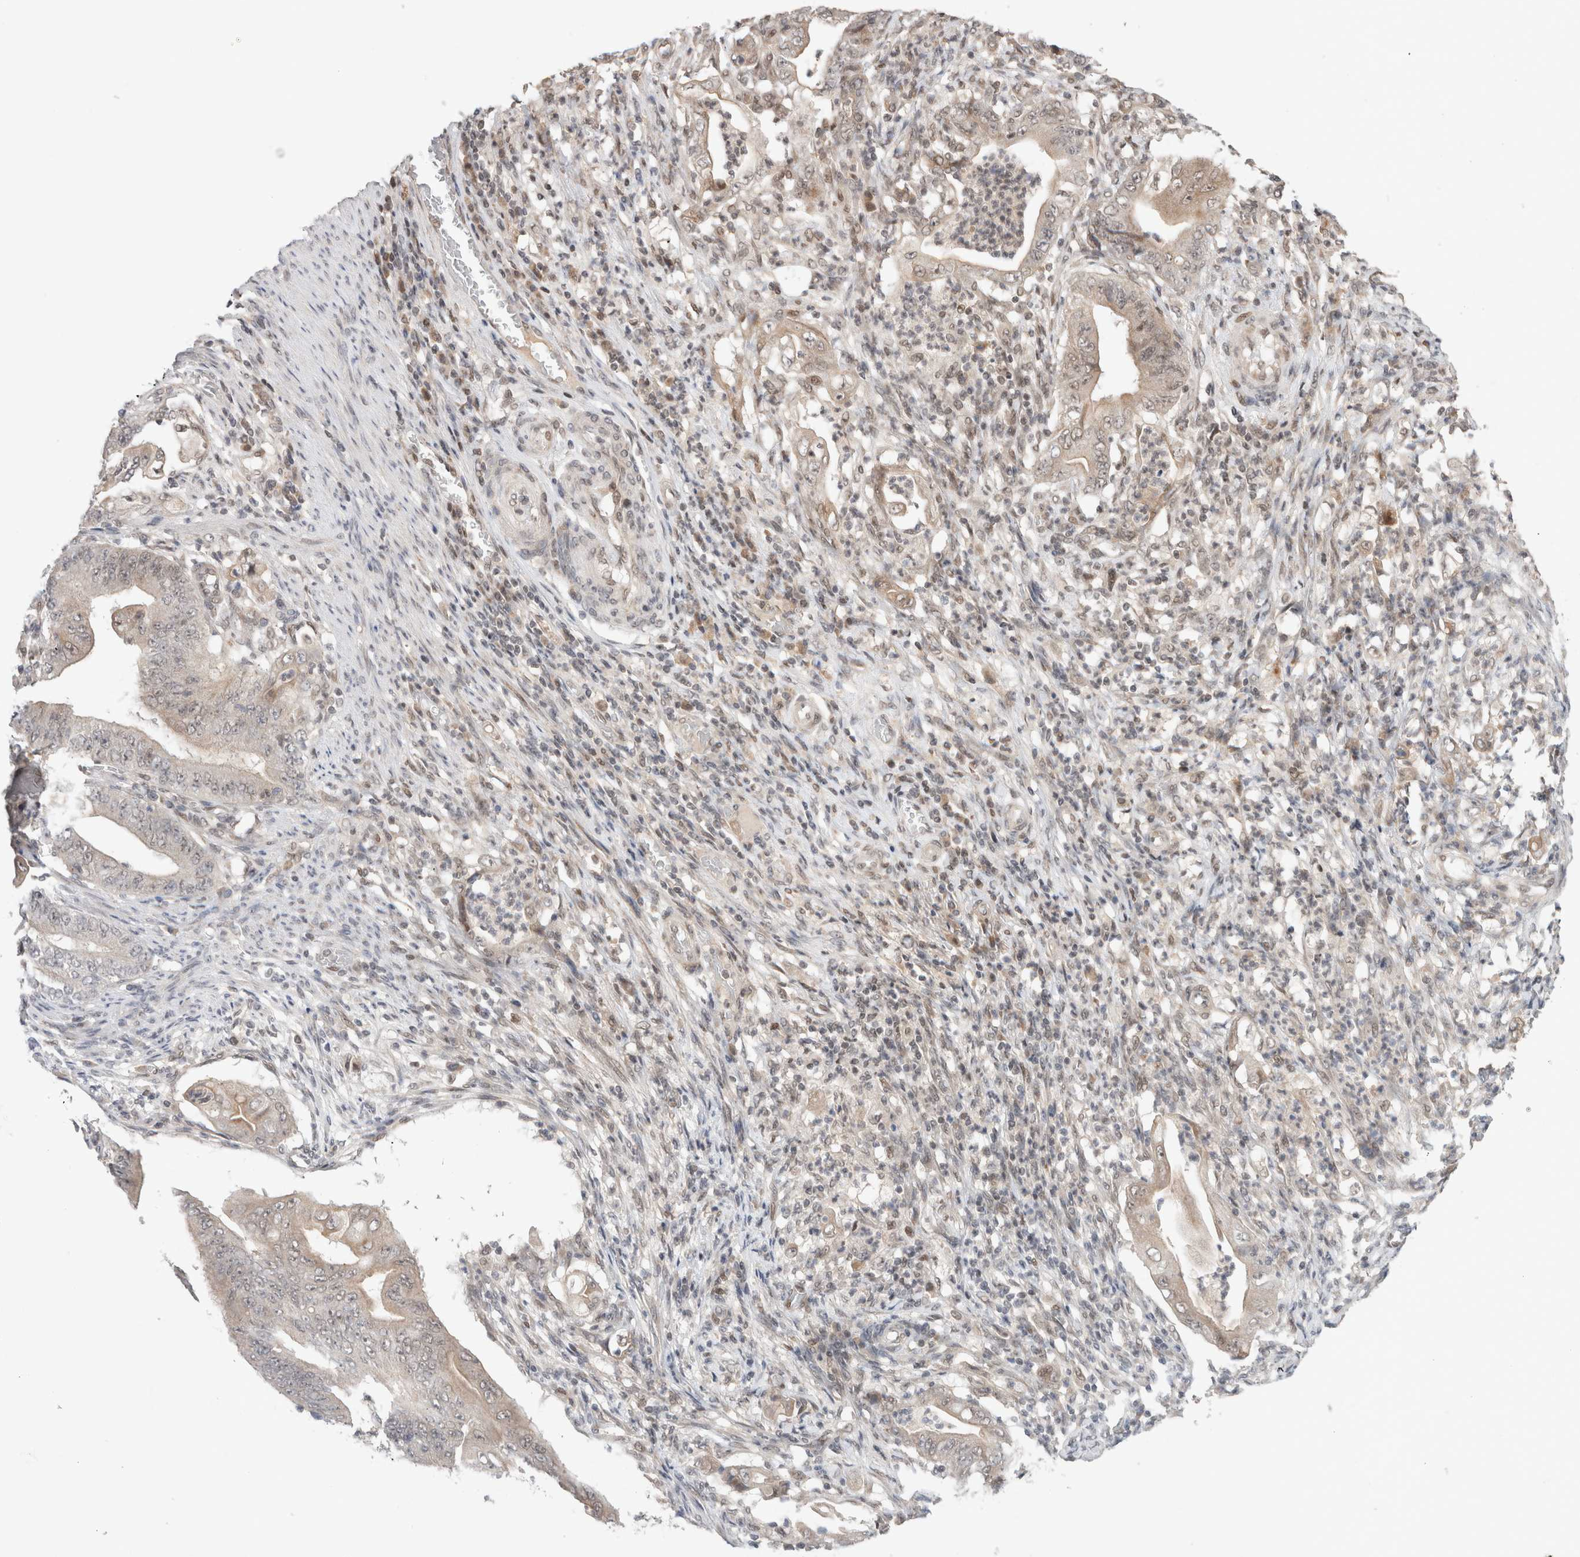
{"staining": {"intensity": "weak", "quantity": "25%-75%", "location": "cytoplasmic/membranous"}, "tissue": "stomach cancer", "cell_type": "Tumor cells", "image_type": "cancer", "snomed": [{"axis": "morphology", "description": "Adenocarcinoma, NOS"}, {"axis": "topography", "description": "Stomach"}], "caption": "This image shows stomach cancer stained with immunohistochemistry (IHC) to label a protein in brown. The cytoplasmic/membranous of tumor cells show weak positivity for the protein. Nuclei are counter-stained blue.", "gene": "SYDE2", "patient": {"sex": "female", "age": 73}}